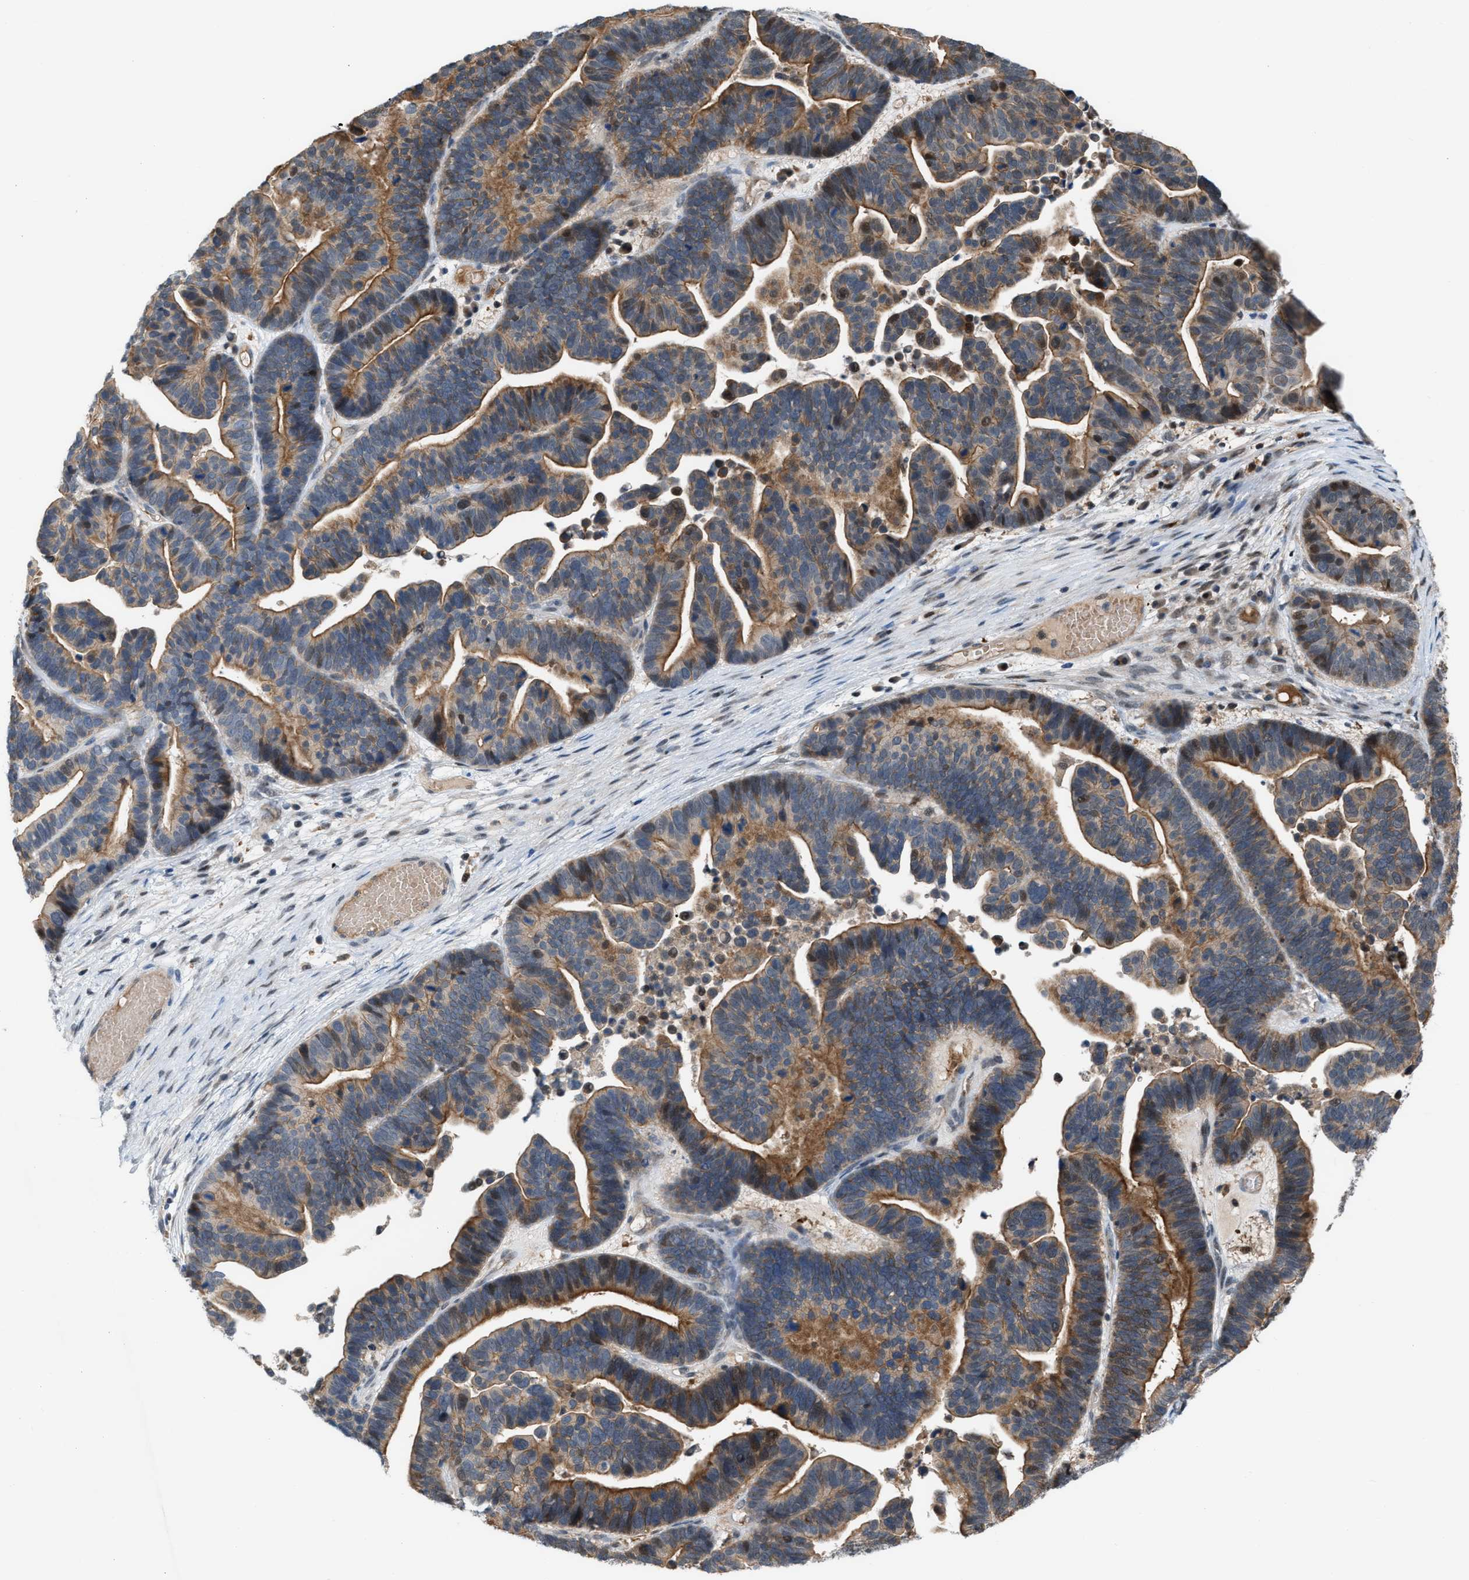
{"staining": {"intensity": "moderate", "quantity": ">75%", "location": "cytoplasmic/membranous,nuclear"}, "tissue": "ovarian cancer", "cell_type": "Tumor cells", "image_type": "cancer", "snomed": [{"axis": "morphology", "description": "Cystadenocarcinoma, serous, NOS"}, {"axis": "topography", "description": "Ovary"}], "caption": "About >75% of tumor cells in ovarian cancer (serous cystadenocarcinoma) display moderate cytoplasmic/membranous and nuclear protein expression as visualized by brown immunohistochemical staining.", "gene": "RFFL", "patient": {"sex": "female", "age": 56}}